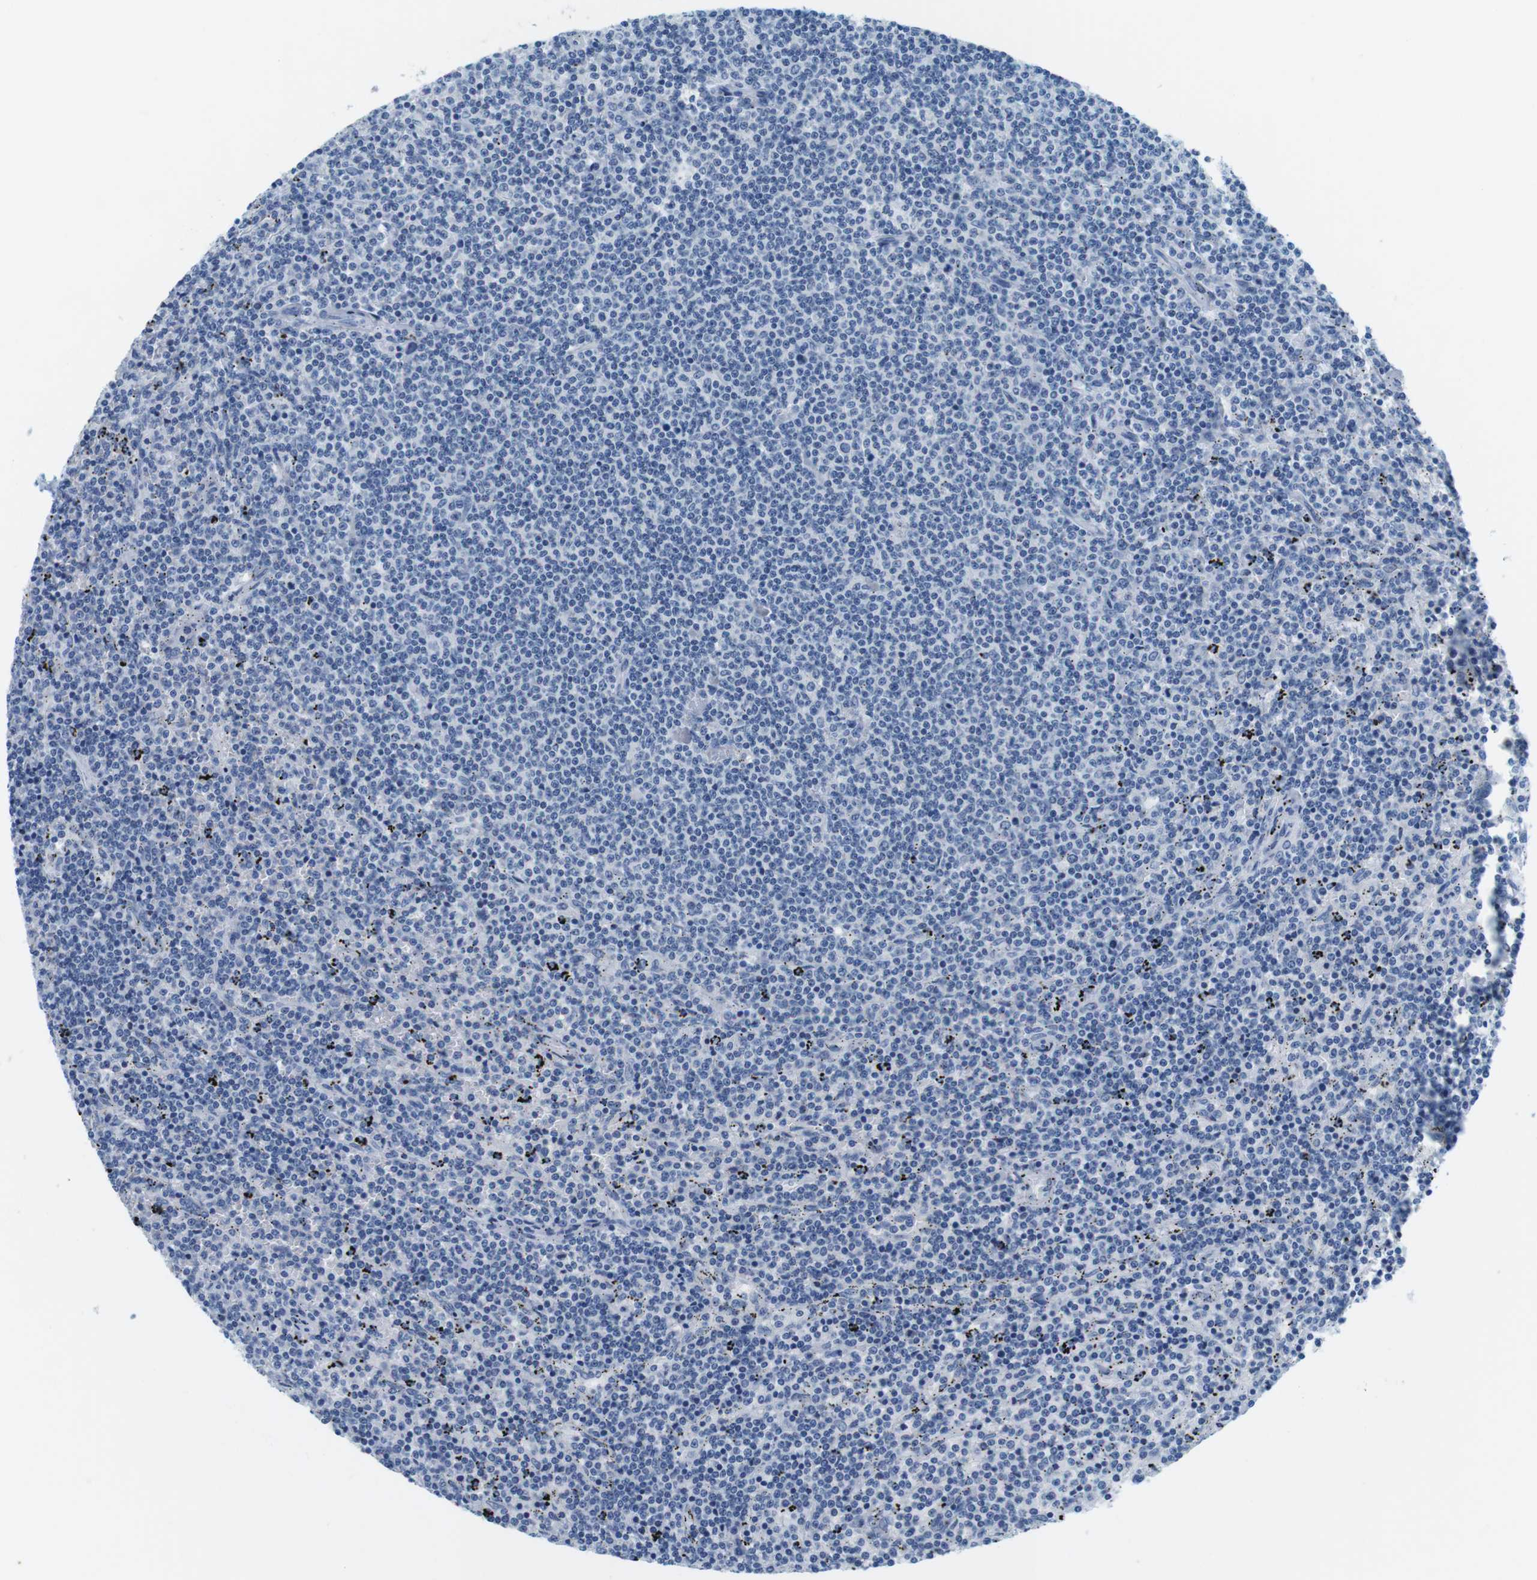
{"staining": {"intensity": "negative", "quantity": "none", "location": "none"}, "tissue": "lymphoma", "cell_type": "Tumor cells", "image_type": "cancer", "snomed": [{"axis": "morphology", "description": "Malignant lymphoma, non-Hodgkin's type, Low grade"}, {"axis": "topography", "description": "Spleen"}], "caption": "IHC micrograph of neoplastic tissue: lymphoma stained with DAB (3,3'-diaminobenzidine) demonstrates no significant protein positivity in tumor cells.", "gene": "CYP2C9", "patient": {"sex": "female", "age": 50}}